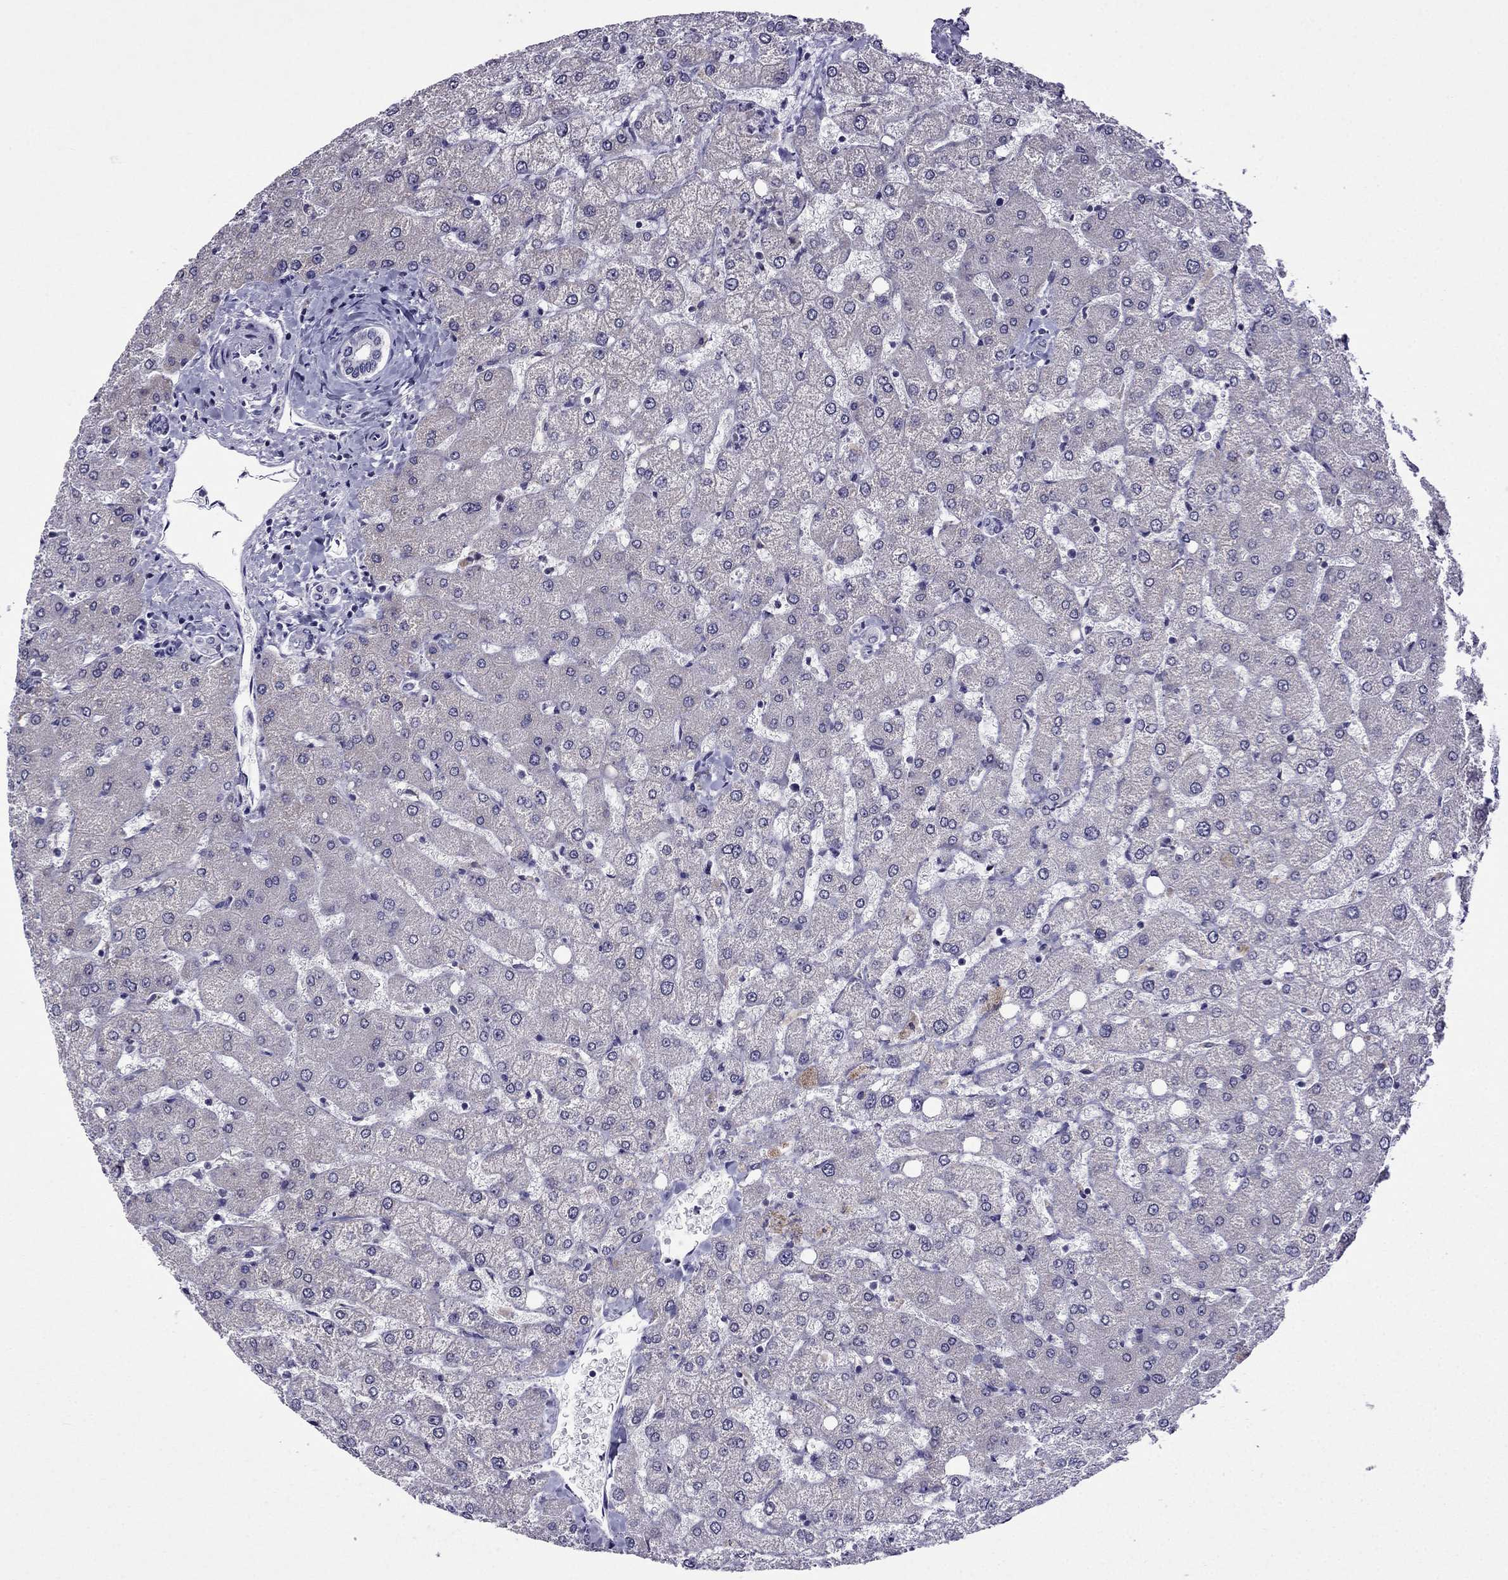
{"staining": {"intensity": "negative", "quantity": "none", "location": "none"}, "tissue": "liver", "cell_type": "Cholangiocytes", "image_type": "normal", "snomed": [{"axis": "morphology", "description": "Normal tissue, NOS"}, {"axis": "topography", "description": "Liver"}], "caption": "The immunohistochemistry (IHC) image has no significant staining in cholangiocytes of liver. (Brightfield microscopy of DAB (3,3'-diaminobenzidine) IHC at high magnification).", "gene": "SPTBN4", "patient": {"sex": "female", "age": 54}}